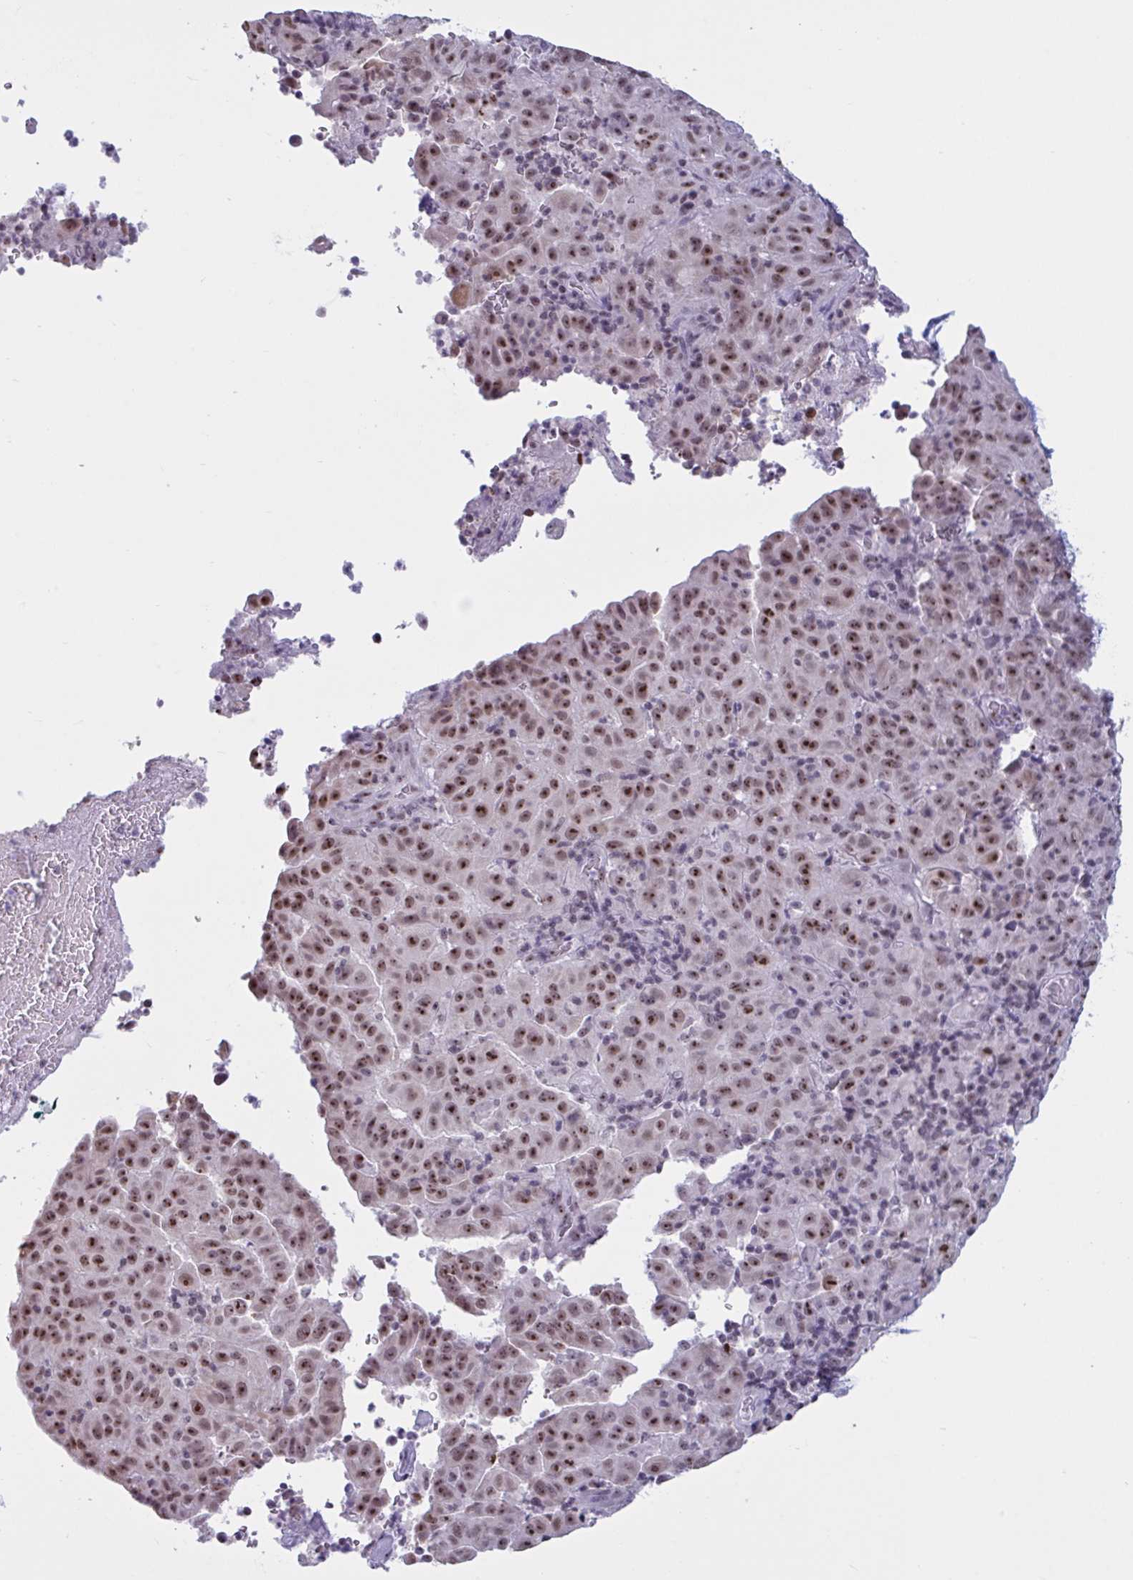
{"staining": {"intensity": "moderate", "quantity": ">75%", "location": "nuclear"}, "tissue": "pancreatic cancer", "cell_type": "Tumor cells", "image_type": "cancer", "snomed": [{"axis": "morphology", "description": "Adenocarcinoma, NOS"}, {"axis": "topography", "description": "Pancreas"}], "caption": "Protein analysis of pancreatic cancer (adenocarcinoma) tissue displays moderate nuclear expression in approximately >75% of tumor cells.", "gene": "TGM6", "patient": {"sex": "male", "age": 63}}